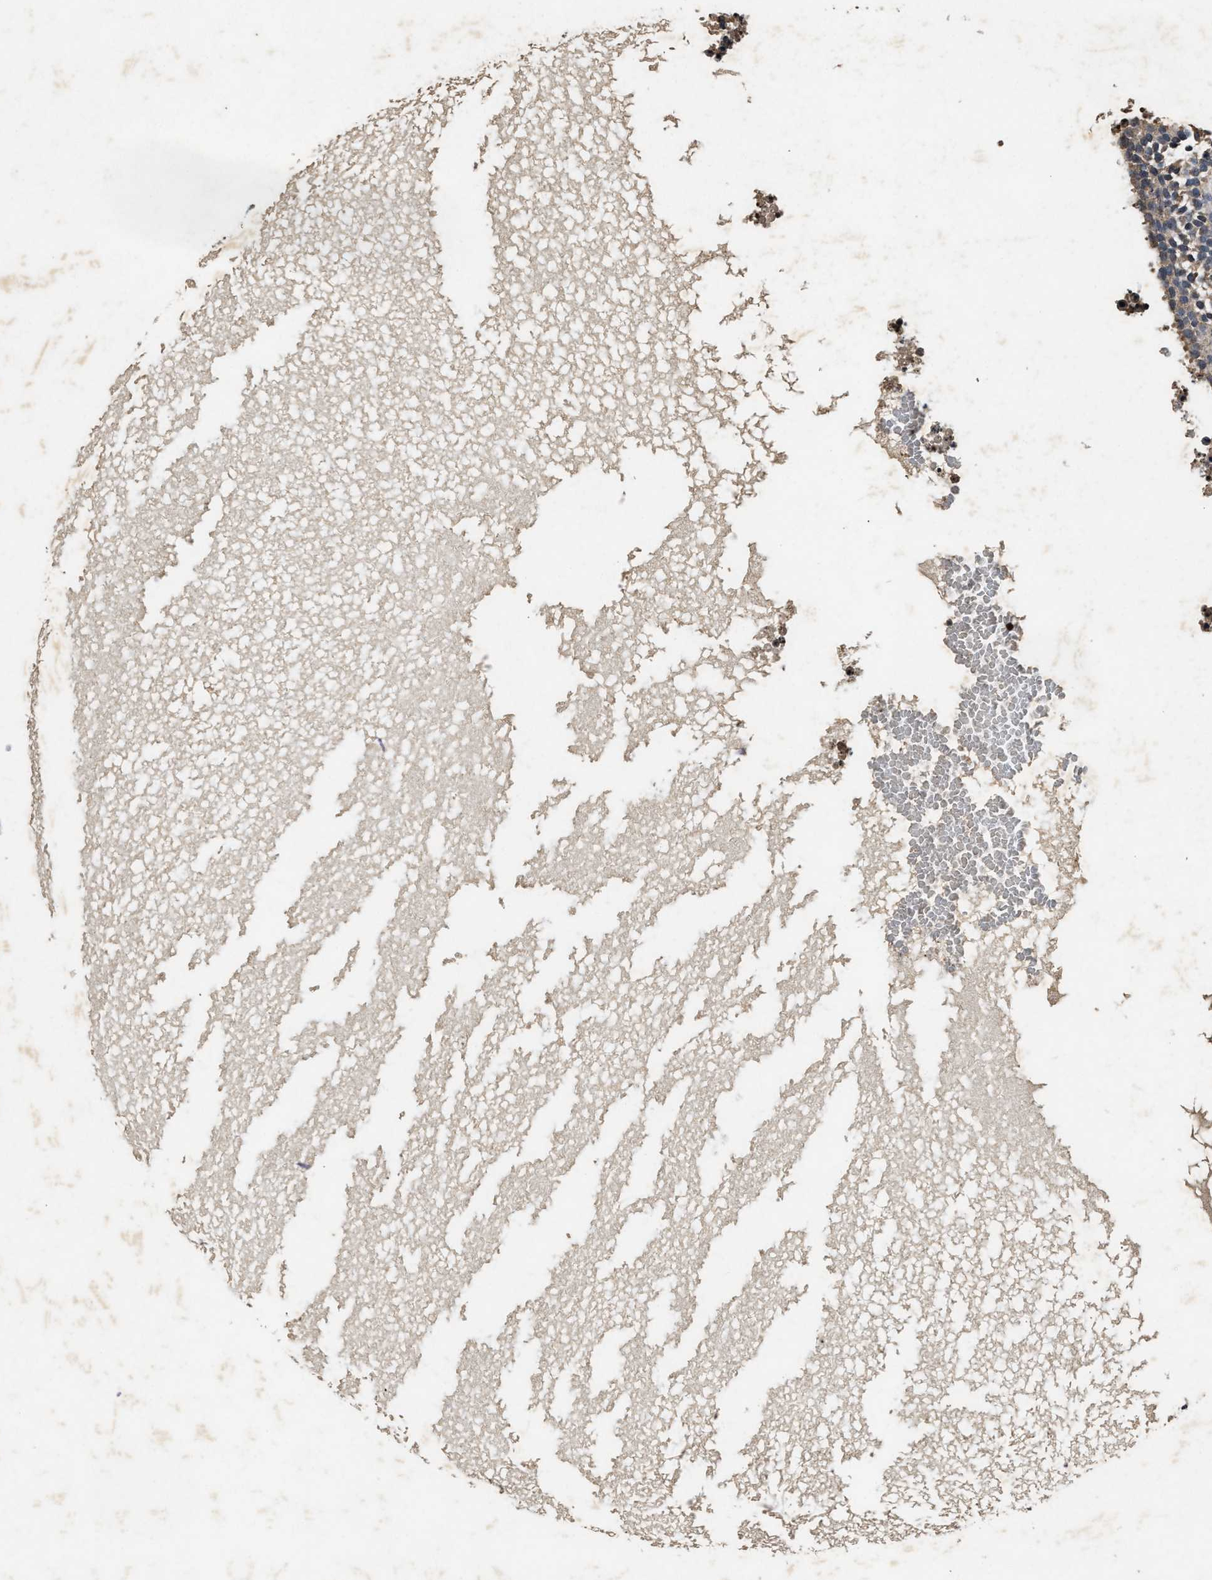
{"staining": {"intensity": "weak", "quantity": "<25%", "location": "cytoplasmic/membranous"}, "tissue": "ovary", "cell_type": "Follicle cells", "image_type": "normal", "snomed": [{"axis": "morphology", "description": "Normal tissue, NOS"}, {"axis": "topography", "description": "Ovary"}], "caption": "A photomicrograph of human ovary is negative for staining in follicle cells. Brightfield microscopy of immunohistochemistry stained with DAB (3,3'-diaminobenzidine) (brown) and hematoxylin (blue), captured at high magnification.", "gene": "PDAP1", "patient": {"sex": "female", "age": 35}}